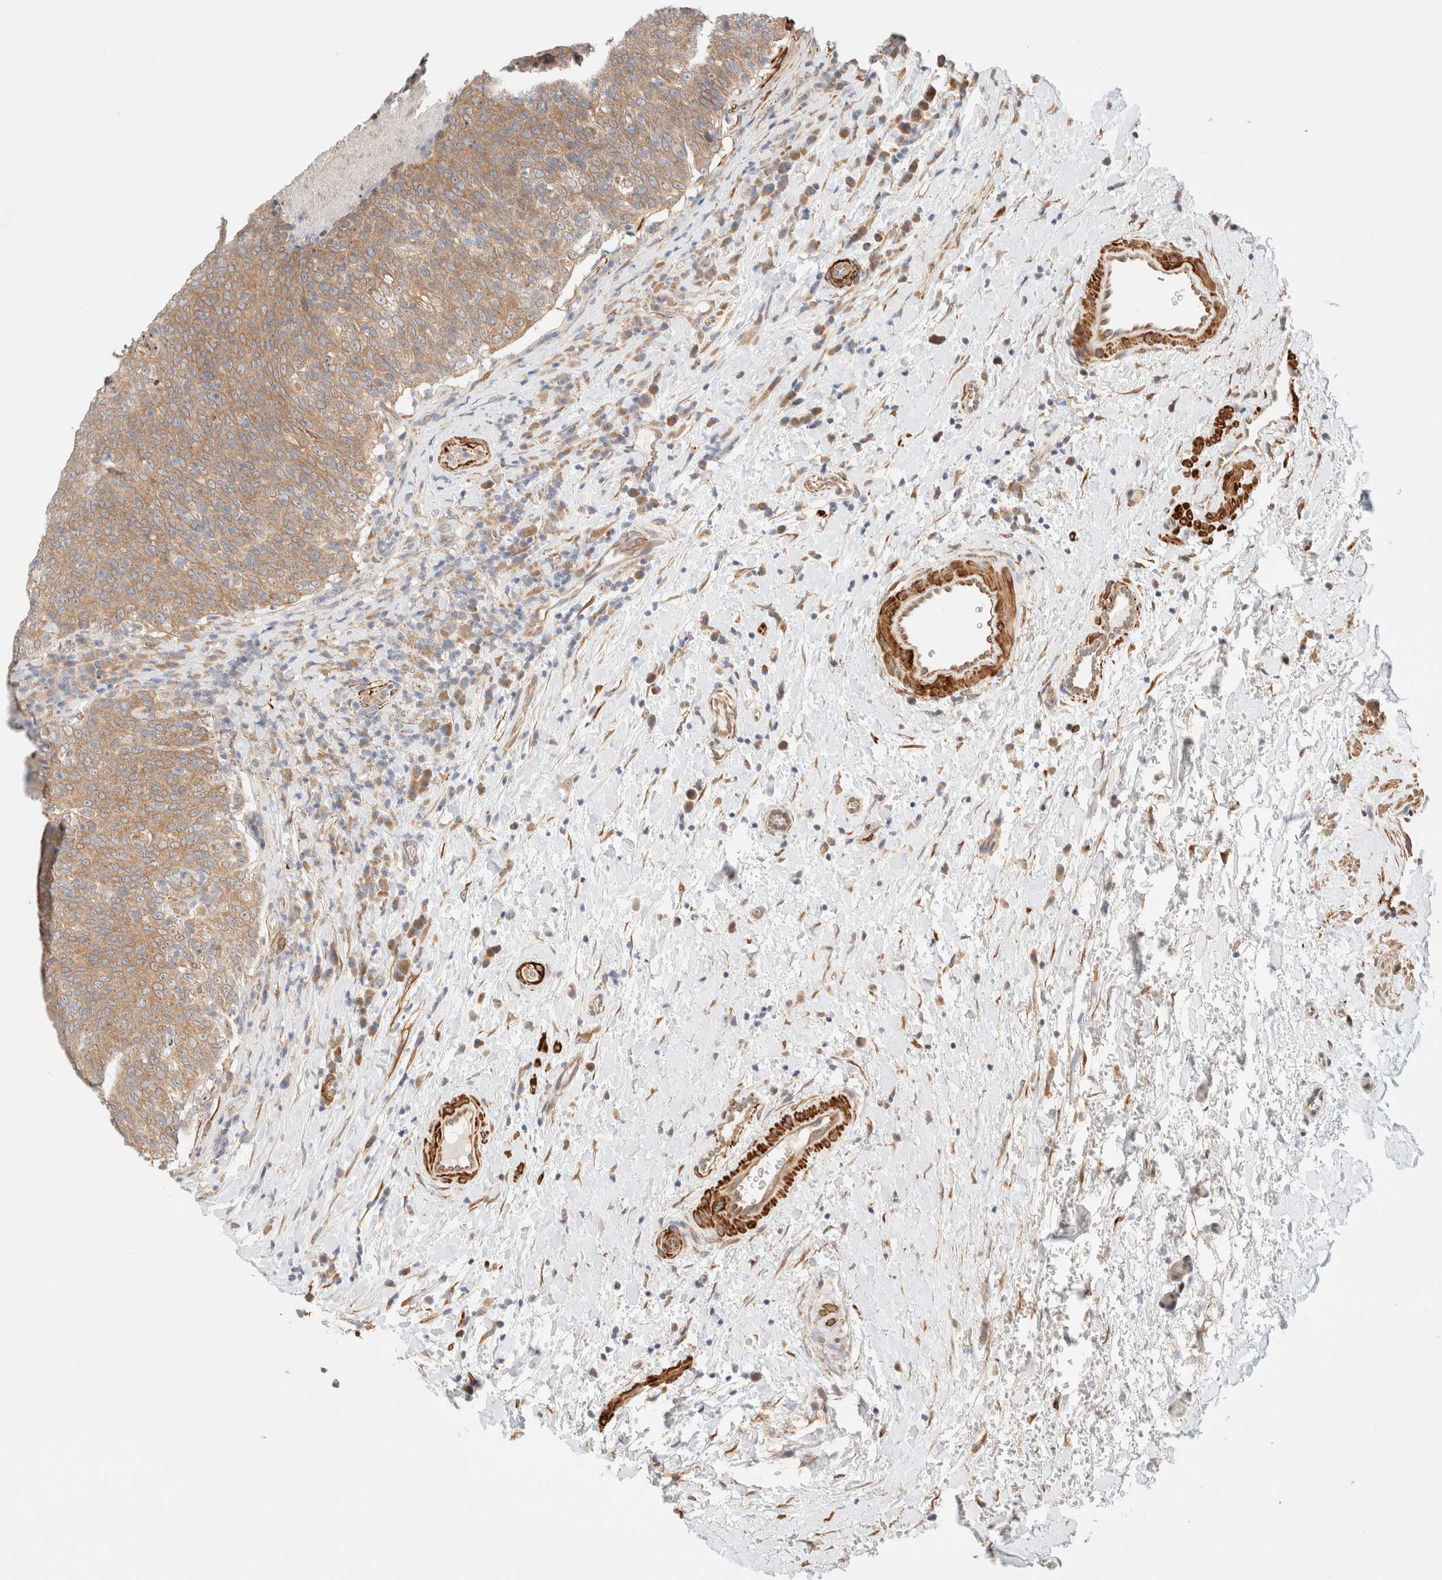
{"staining": {"intensity": "moderate", "quantity": ">75%", "location": "cytoplasmic/membranous"}, "tissue": "head and neck cancer", "cell_type": "Tumor cells", "image_type": "cancer", "snomed": [{"axis": "morphology", "description": "Squamous cell carcinoma, NOS"}, {"axis": "morphology", "description": "Squamous cell carcinoma, metastatic, NOS"}, {"axis": "topography", "description": "Lymph node"}, {"axis": "topography", "description": "Head-Neck"}], "caption": "Head and neck metastatic squamous cell carcinoma was stained to show a protein in brown. There is medium levels of moderate cytoplasmic/membranous expression in approximately >75% of tumor cells.", "gene": "RRP15", "patient": {"sex": "male", "age": 62}}